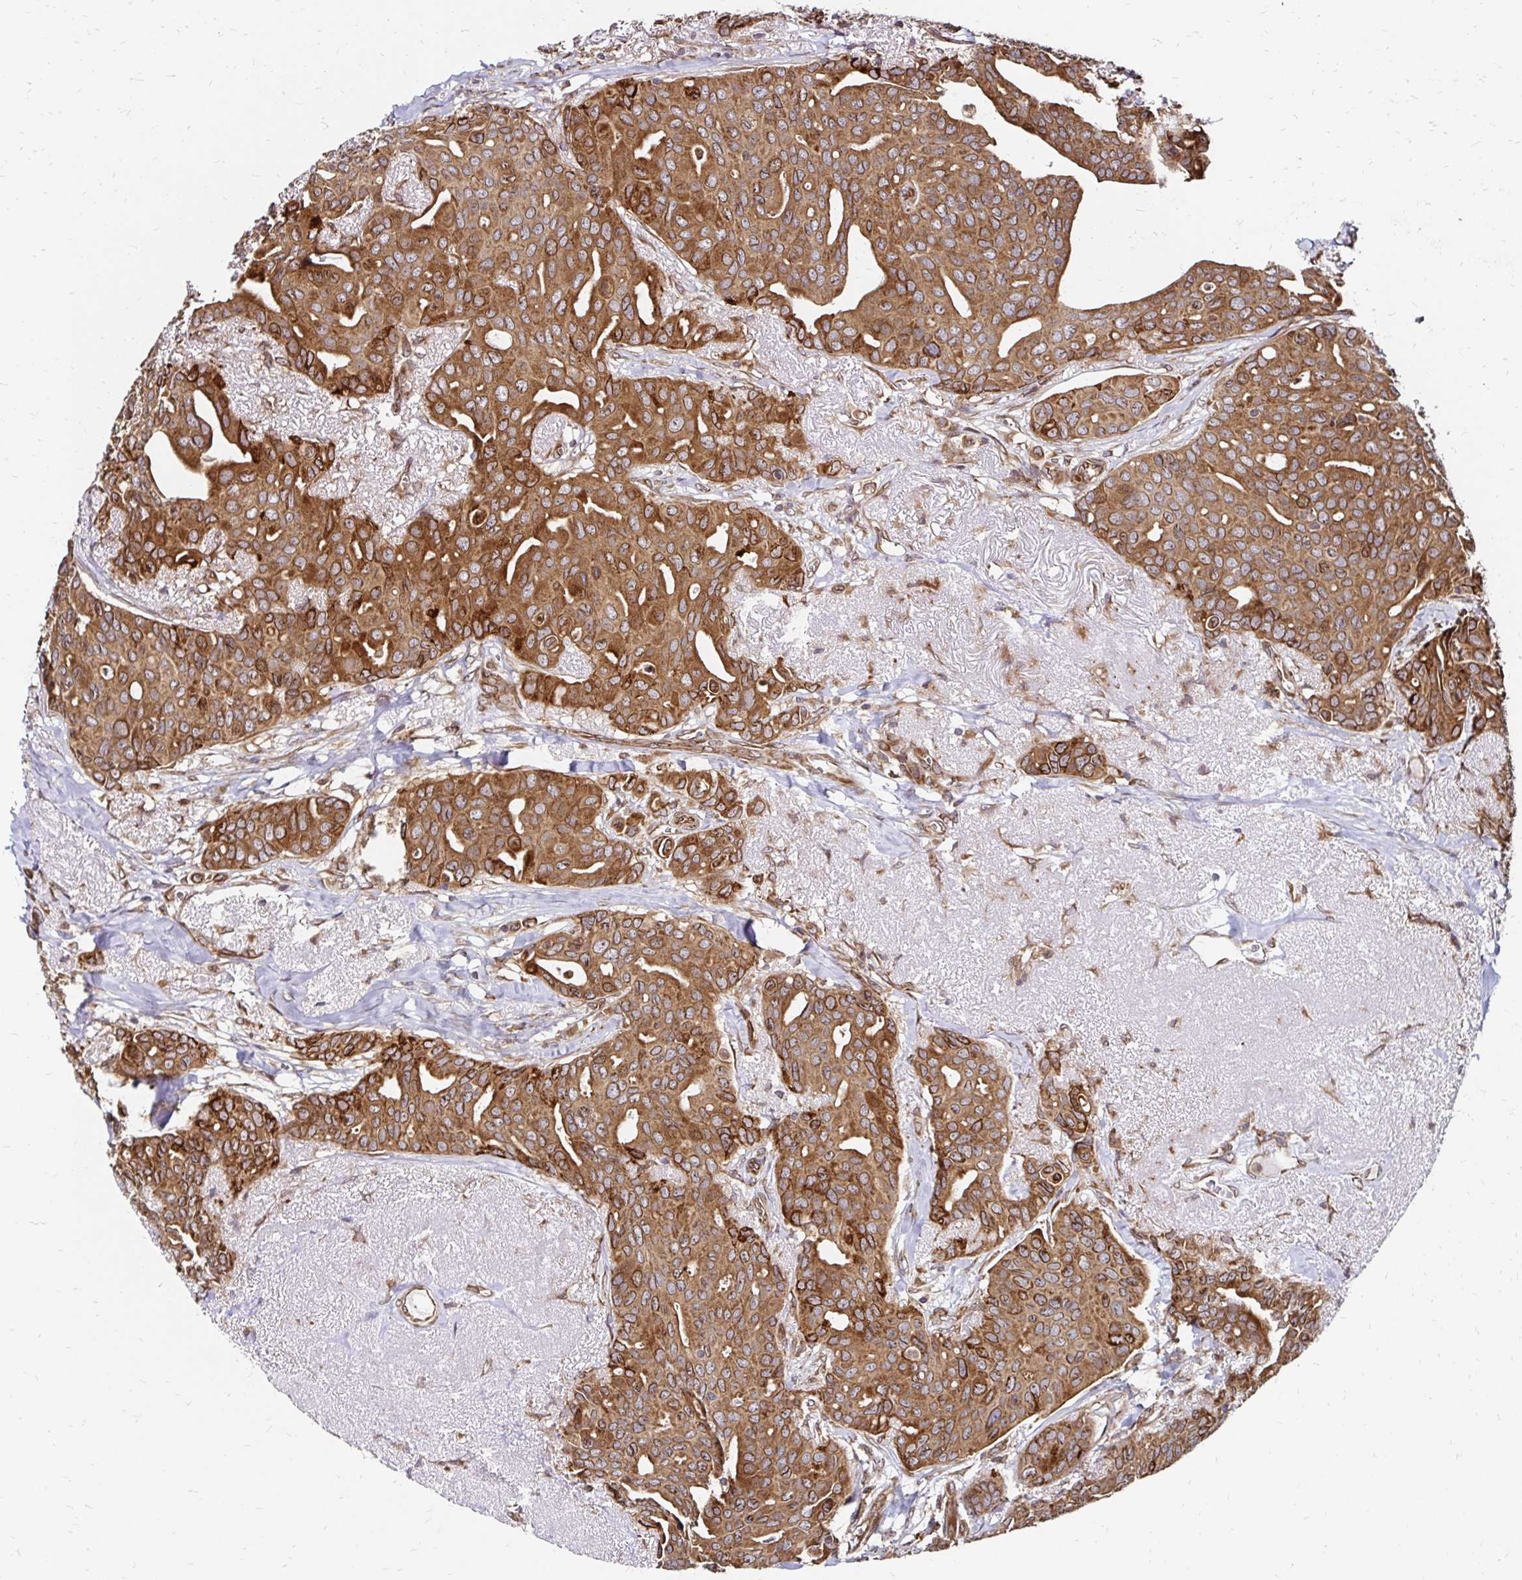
{"staining": {"intensity": "moderate", "quantity": ">75%", "location": "cytoplasmic/membranous"}, "tissue": "breast cancer", "cell_type": "Tumor cells", "image_type": "cancer", "snomed": [{"axis": "morphology", "description": "Duct carcinoma"}, {"axis": "topography", "description": "Breast"}], "caption": "Immunohistochemistry (IHC) photomicrograph of neoplastic tissue: human breast invasive ductal carcinoma stained using immunohistochemistry displays medium levels of moderate protein expression localized specifically in the cytoplasmic/membranous of tumor cells, appearing as a cytoplasmic/membranous brown color.", "gene": "ZW10", "patient": {"sex": "female", "age": 54}}